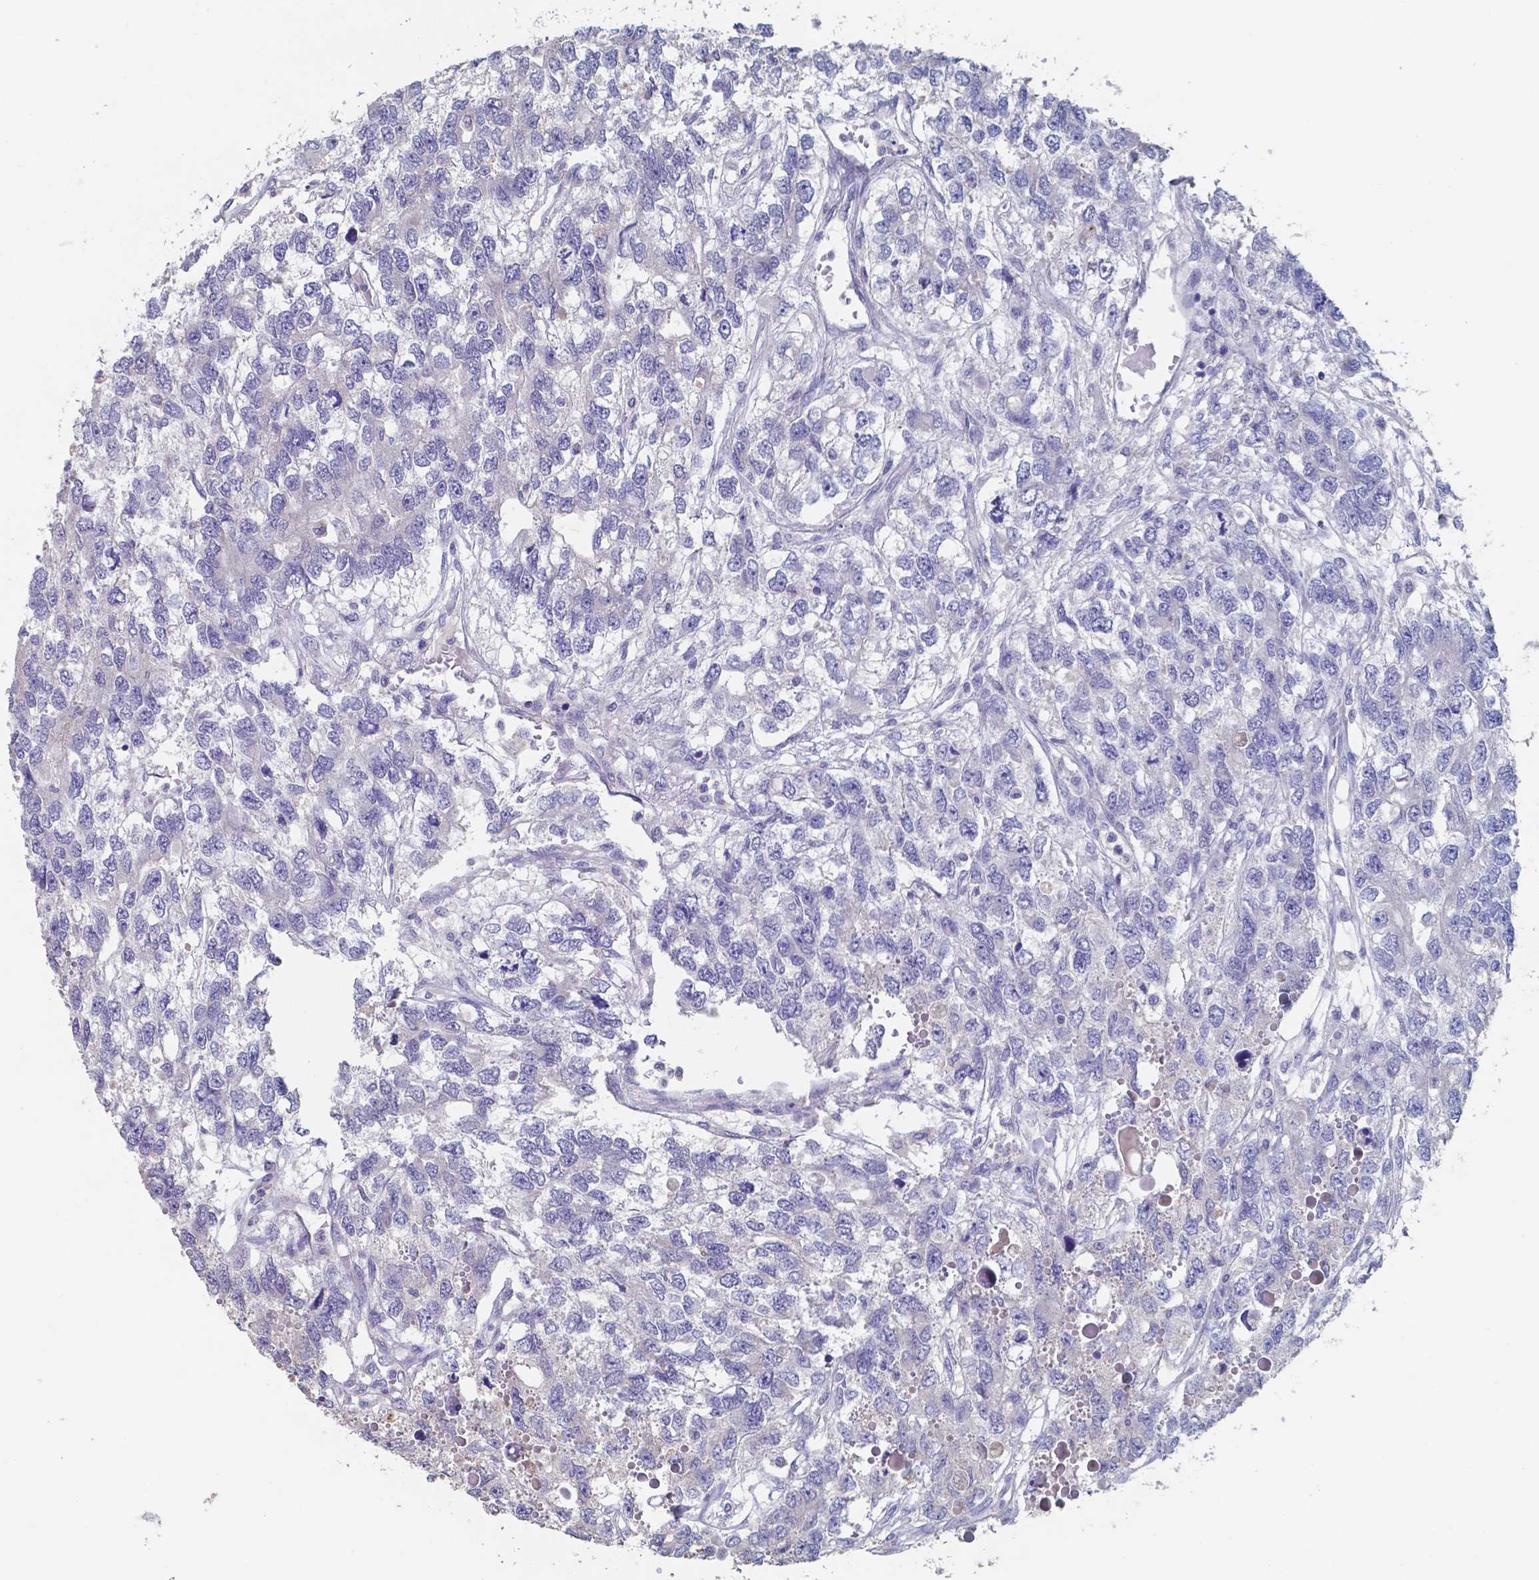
{"staining": {"intensity": "negative", "quantity": "none", "location": "none"}, "tissue": "testis cancer", "cell_type": "Tumor cells", "image_type": "cancer", "snomed": [{"axis": "morphology", "description": "Seminoma, NOS"}, {"axis": "topography", "description": "Testis"}], "caption": "Immunohistochemistry (IHC) of human seminoma (testis) exhibits no positivity in tumor cells.", "gene": "FOXJ1", "patient": {"sex": "male", "age": 52}}